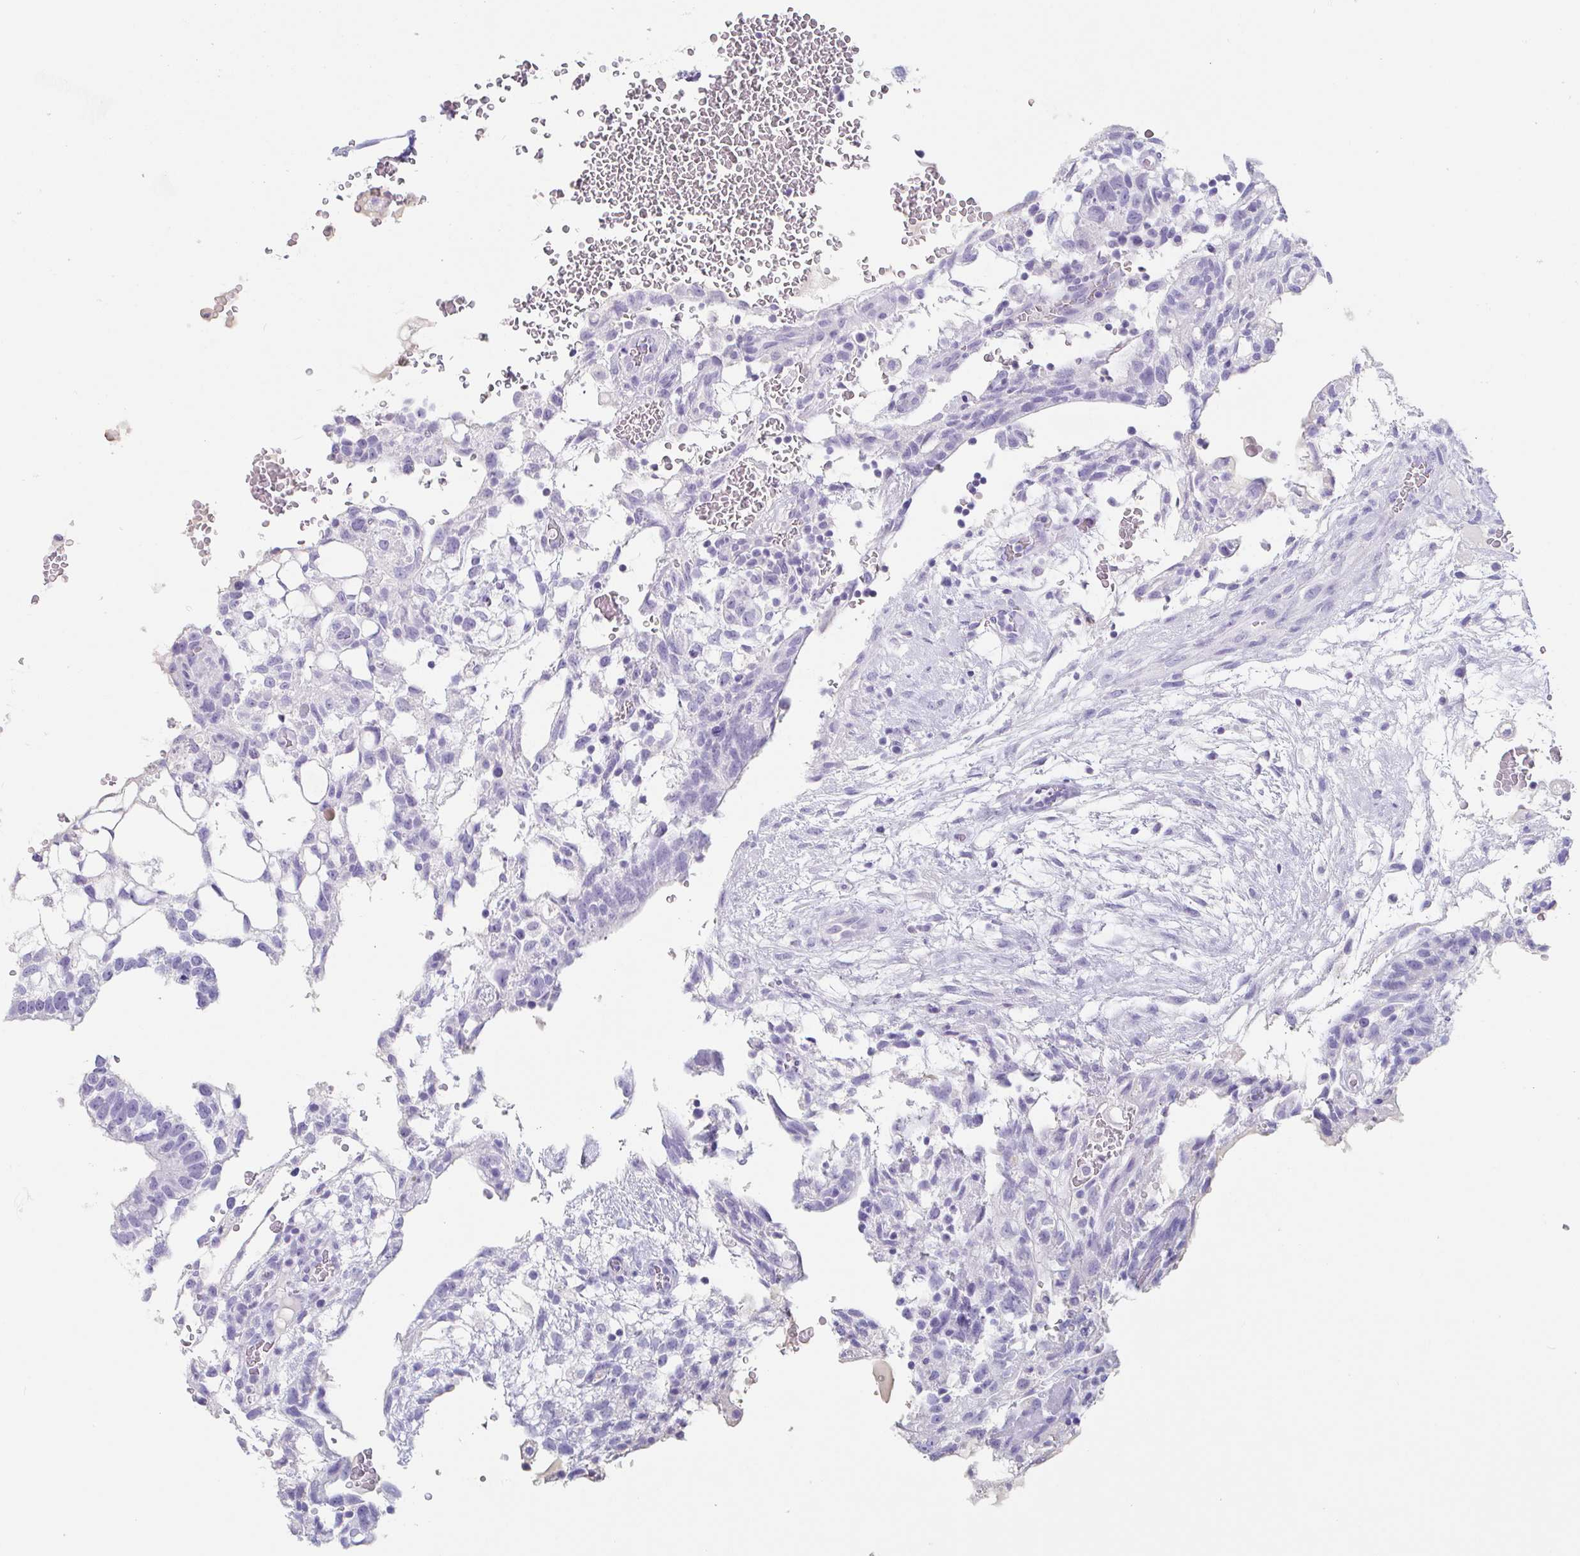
{"staining": {"intensity": "negative", "quantity": "none", "location": "none"}, "tissue": "testis cancer", "cell_type": "Tumor cells", "image_type": "cancer", "snomed": [{"axis": "morphology", "description": "Carcinoma, Embryonal, NOS"}, {"axis": "topography", "description": "Testis"}], "caption": "The photomicrograph demonstrates no significant positivity in tumor cells of testis cancer. Brightfield microscopy of immunohistochemistry (IHC) stained with DAB (brown) and hematoxylin (blue), captured at high magnification.", "gene": "EMC4", "patient": {"sex": "male", "age": 32}}